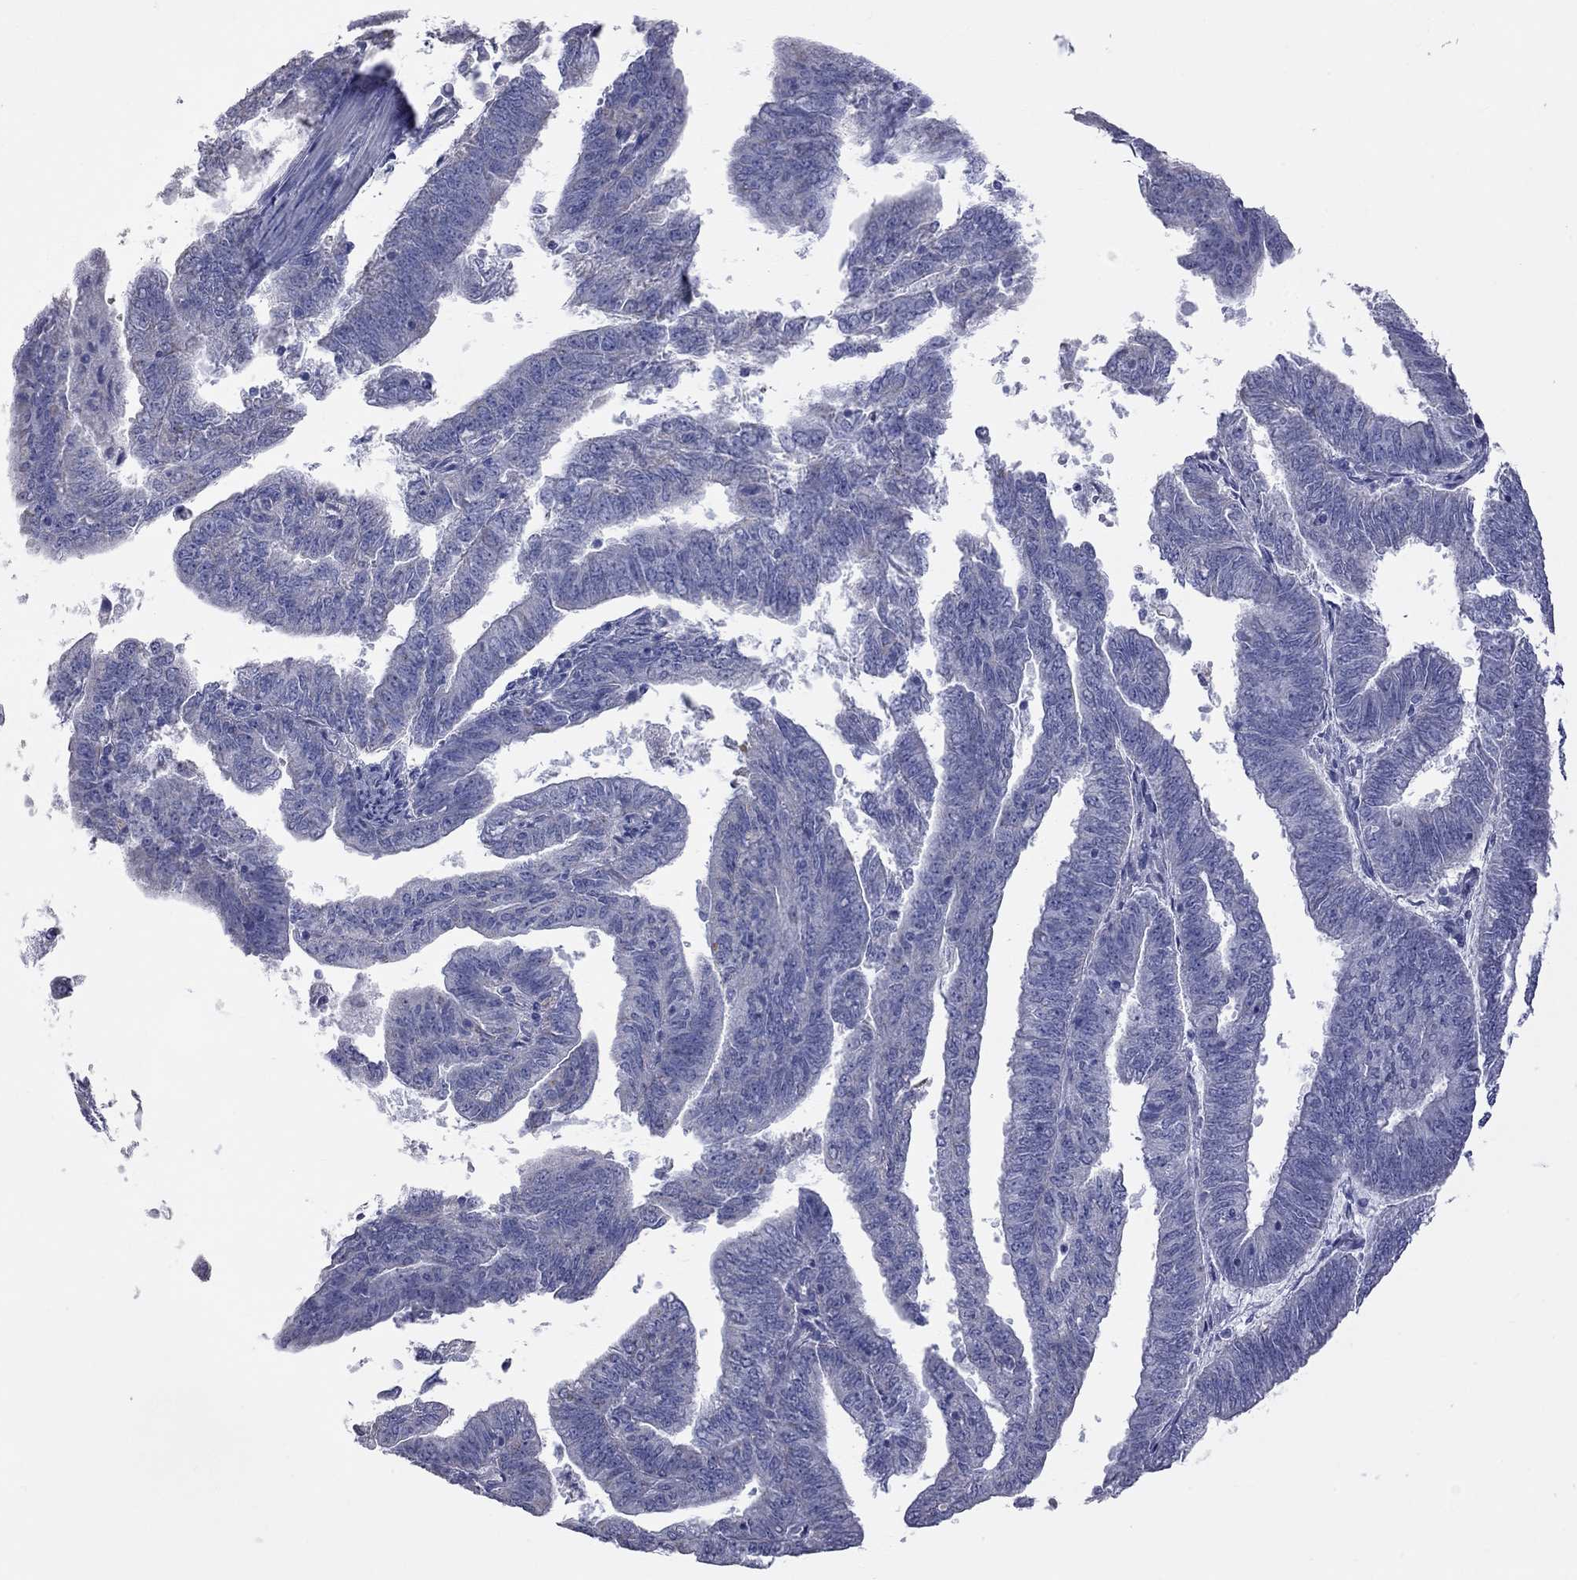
{"staining": {"intensity": "negative", "quantity": "none", "location": "none"}, "tissue": "endometrial cancer", "cell_type": "Tumor cells", "image_type": "cancer", "snomed": [{"axis": "morphology", "description": "Adenocarcinoma, NOS"}, {"axis": "topography", "description": "Endometrium"}], "caption": "Tumor cells show no significant expression in endometrial cancer. Nuclei are stained in blue.", "gene": "KCND2", "patient": {"sex": "female", "age": 82}}